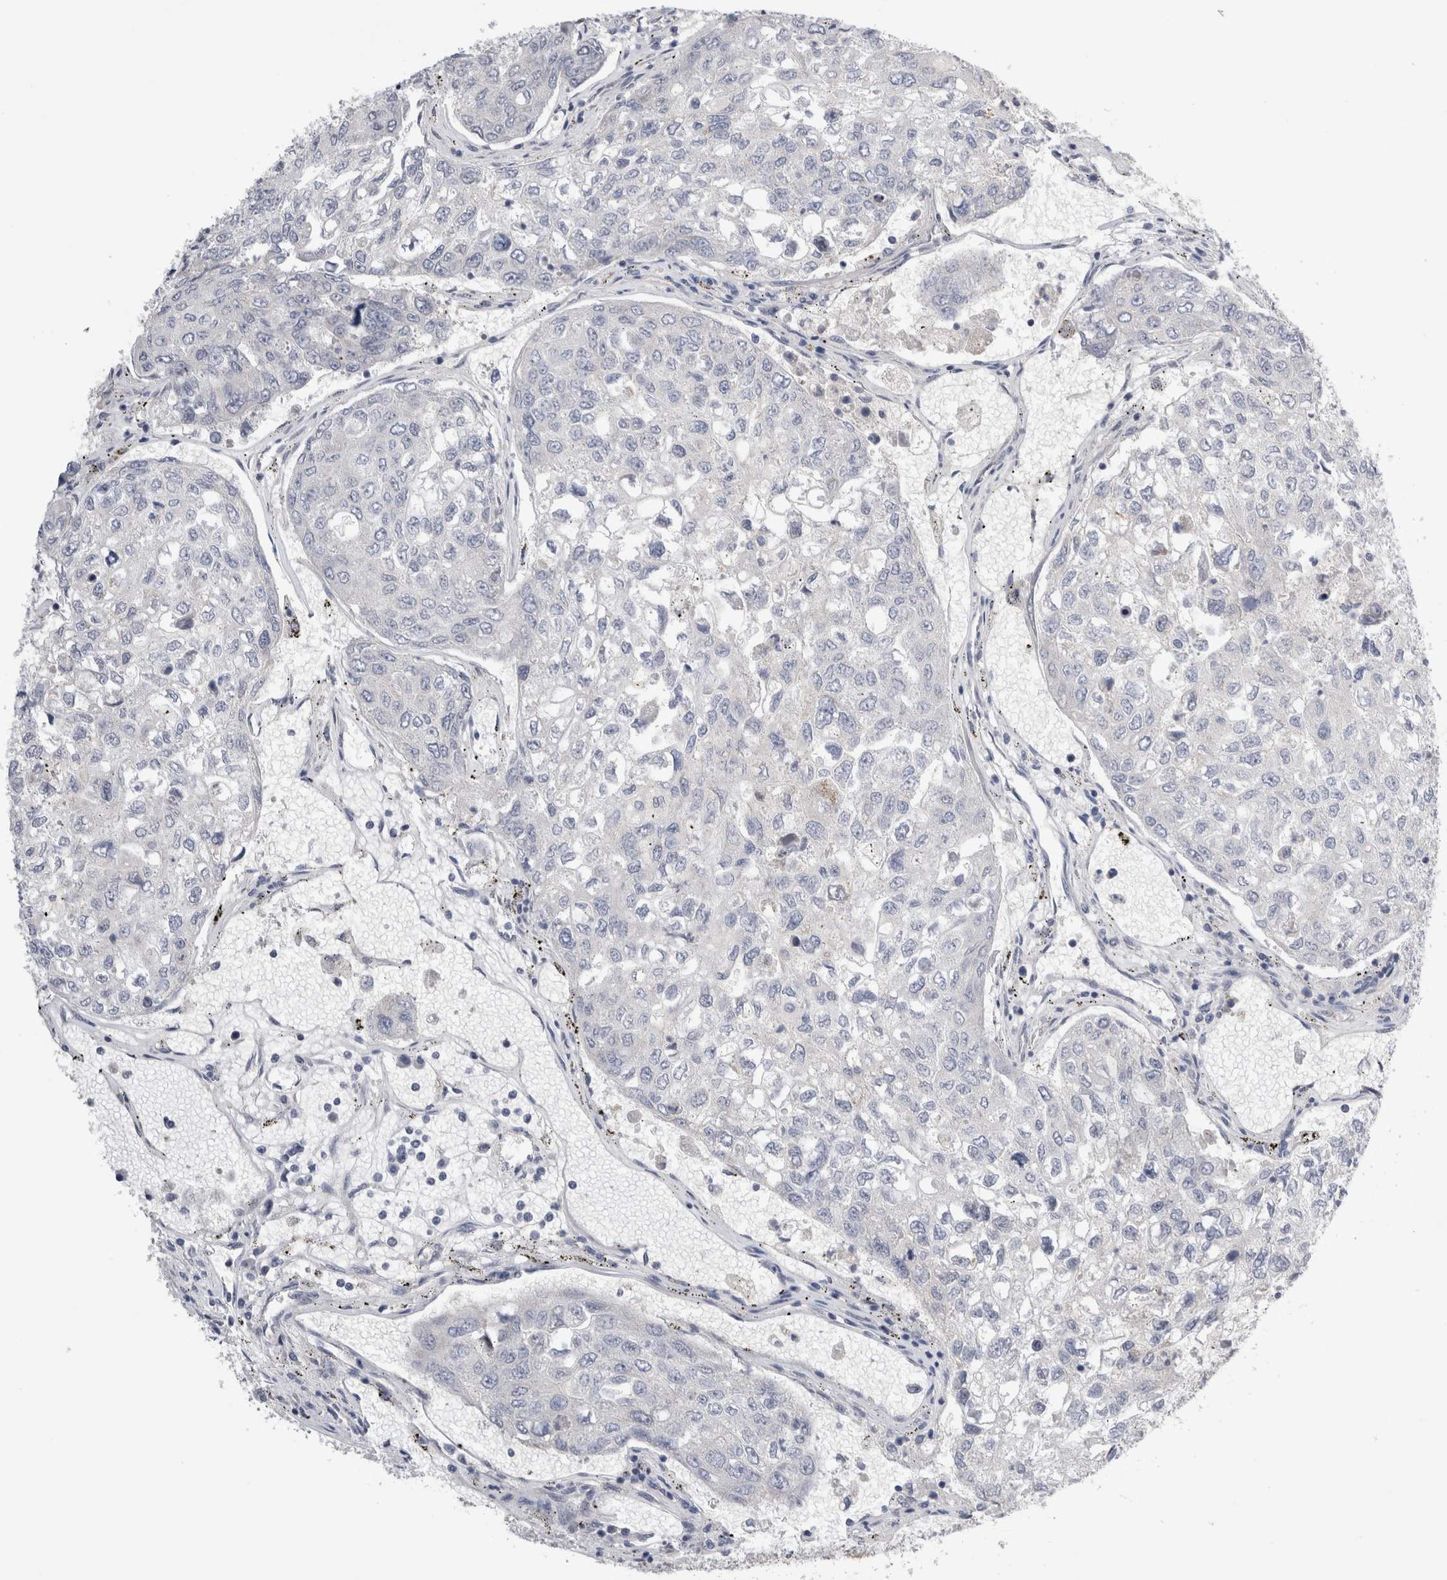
{"staining": {"intensity": "negative", "quantity": "none", "location": "none"}, "tissue": "urothelial cancer", "cell_type": "Tumor cells", "image_type": "cancer", "snomed": [{"axis": "morphology", "description": "Urothelial carcinoma, High grade"}, {"axis": "topography", "description": "Lymph node"}, {"axis": "topography", "description": "Urinary bladder"}], "caption": "Tumor cells show no significant staining in high-grade urothelial carcinoma.", "gene": "TAFA5", "patient": {"sex": "male", "age": 51}}